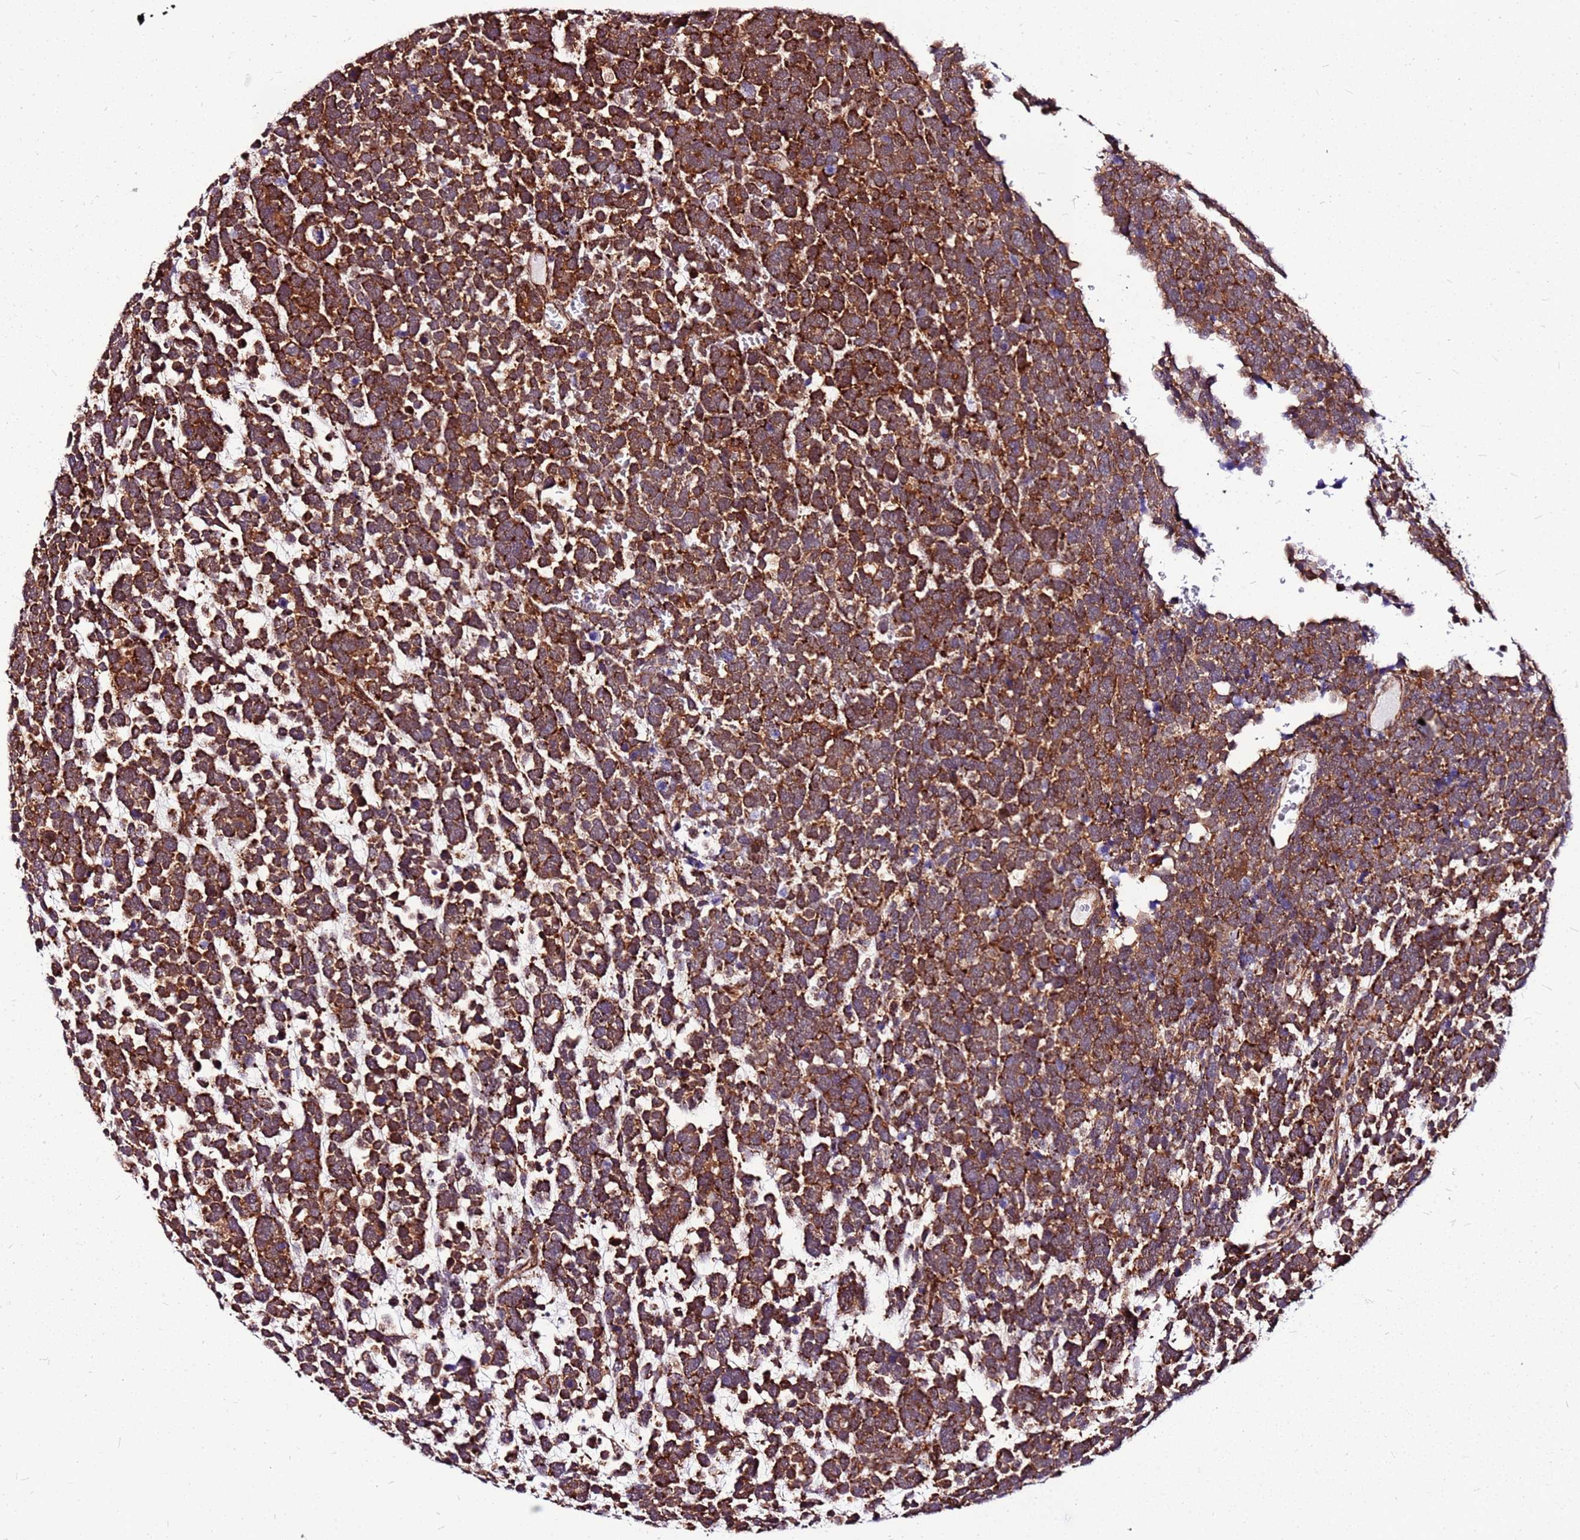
{"staining": {"intensity": "strong", "quantity": ">75%", "location": "cytoplasmic/membranous"}, "tissue": "urothelial cancer", "cell_type": "Tumor cells", "image_type": "cancer", "snomed": [{"axis": "morphology", "description": "Urothelial carcinoma, High grade"}, {"axis": "topography", "description": "Urinary bladder"}], "caption": "DAB (3,3'-diaminobenzidine) immunohistochemical staining of human urothelial carcinoma (high-grade) shows strong cytoplasmic/membranous protein expression in approximately >75% of tumor cells. The protein of interest is shown in brown color, while the nuclei are stained blue.", "gene": "OR51T1", "patient": {"sex": "female", "age": 82}}